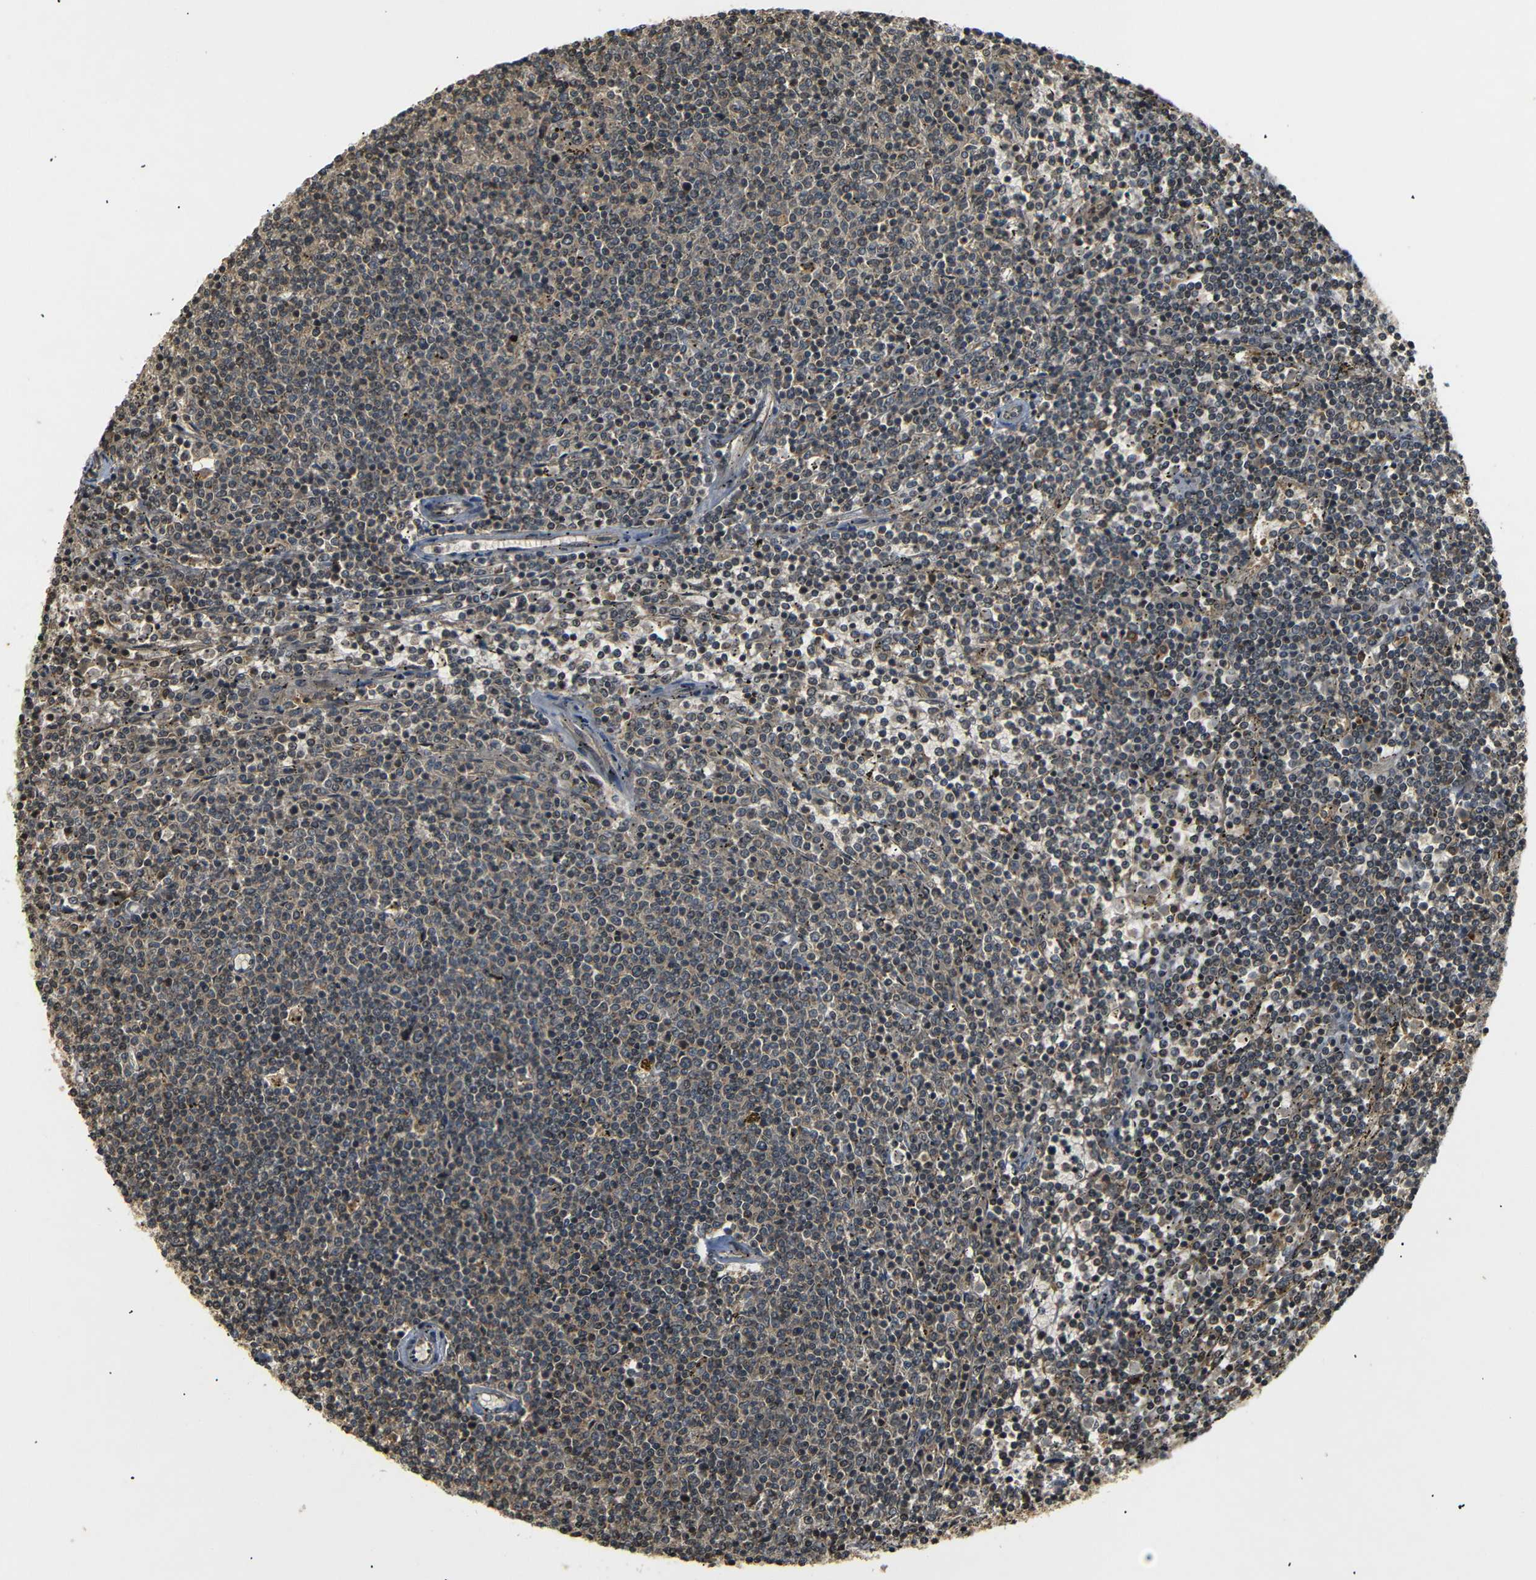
{"staining": {"intensity": "weak", "quantity": "25%-75%", "location": "cytoplasmic/membranous"}, "tissue": "lymphoma", "cell_type": "Tumor cells", "image_type": "cancer", "snomed": [{"axis": "morphology", "description": "Malignant lymphoma, non-Hodgkin's type, Low grade"}, {"axis": "topography", "description": "Spleen"}], "caption": "DAB (3,3'-diaminobenzidine) immunohistochemical staining of lymphoma shows weak cytoplasmic/membranous protein expression in about 25%-75% of tumor cells. The staining is performed using DAB brown chromogen to label protein expression. The nuclei are counter-stained blue using hematoxylin.", "gene": "TANK", "patient": {"sex": "female", "age": 50}}